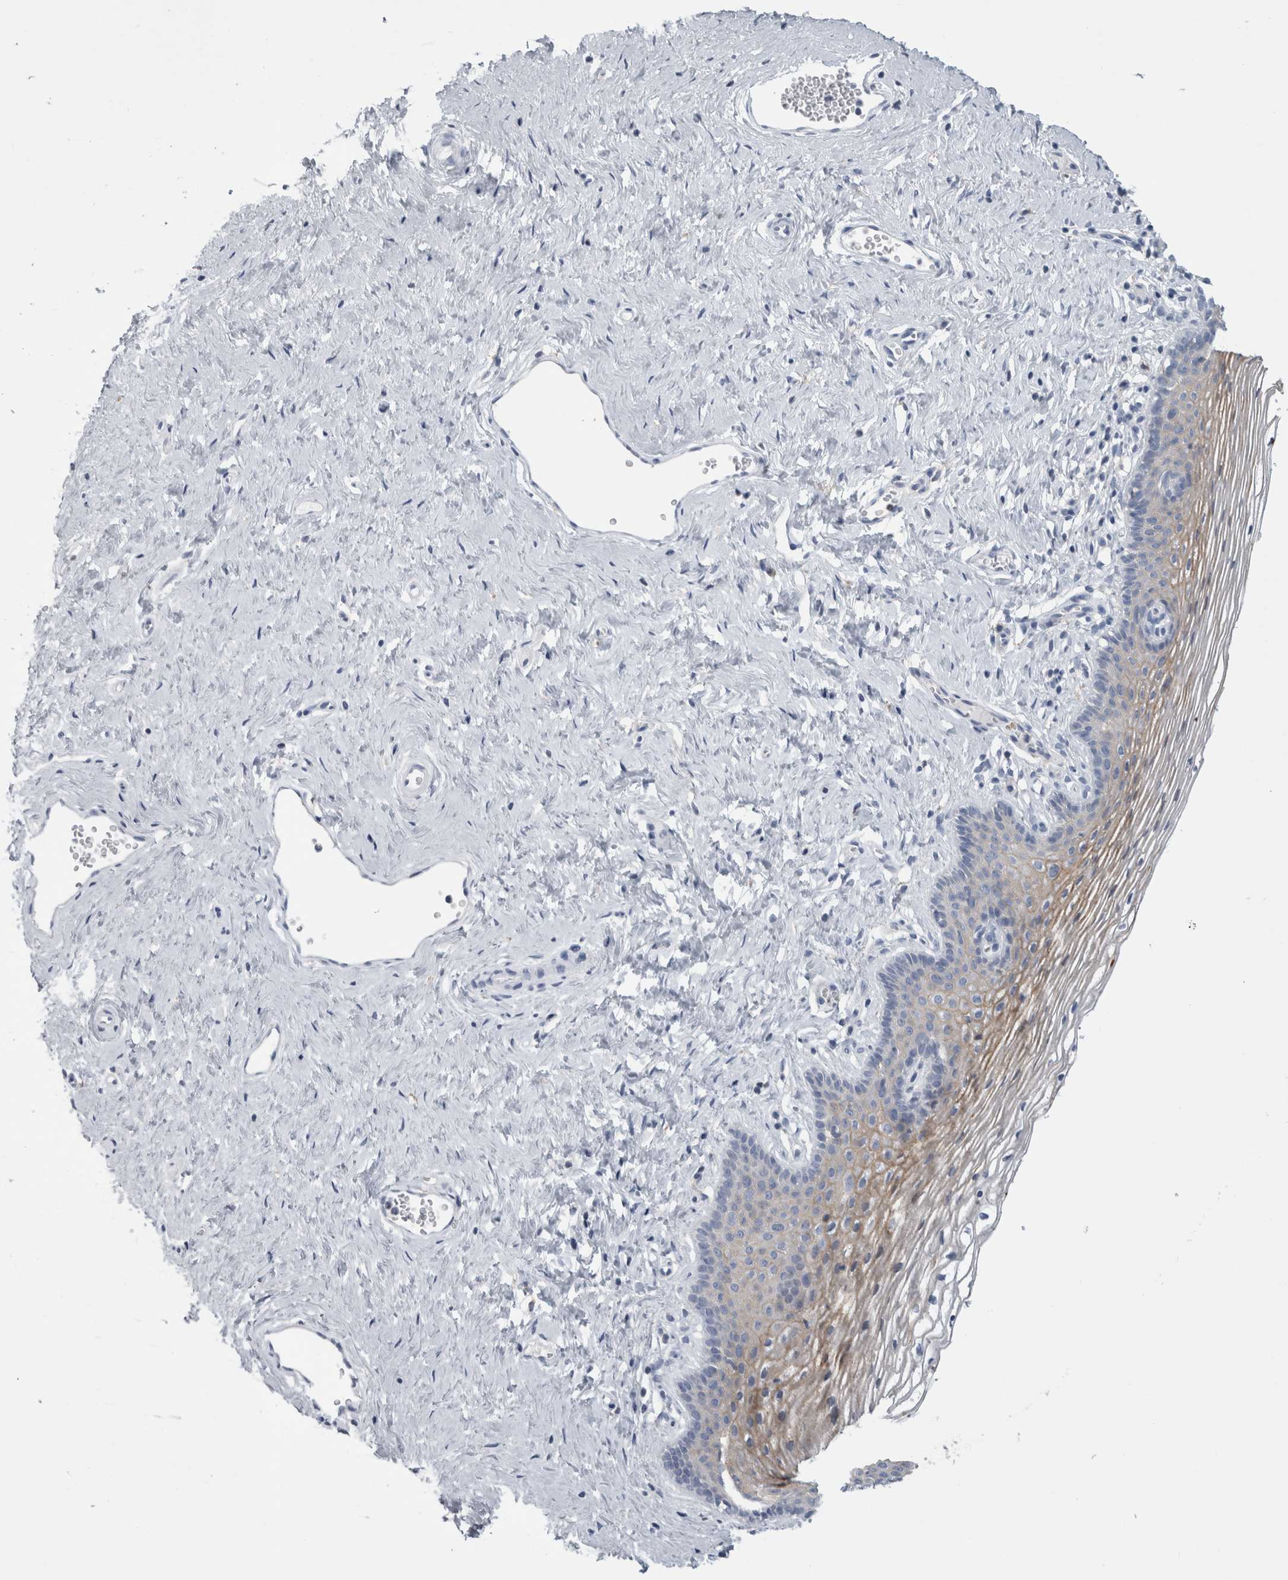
{"staining": {"intensity": "weak", "quantity": "25%-75%", "location": "cytoplasmic/membranous"}, "tissue": "vagina", "cell_type": "Squamous epithelial cells", "image_type": "normal", "snomed": [{"axis": "morphology", "description": "Normal tissue, NOS"}, {"axis": "topography", "description": "Vagina"}], "caption": "Immunohistochemical staining of unremarkable human vagina shows 25%-75% levels of weak cytoplasmic/membranous protein expression in about 25%-75% of squamous epithelial cells. (IHC, brightfield microscopy, high magnification).", "gene": "ANKFY1", "patient": {"sex": "female", "age": 32}}